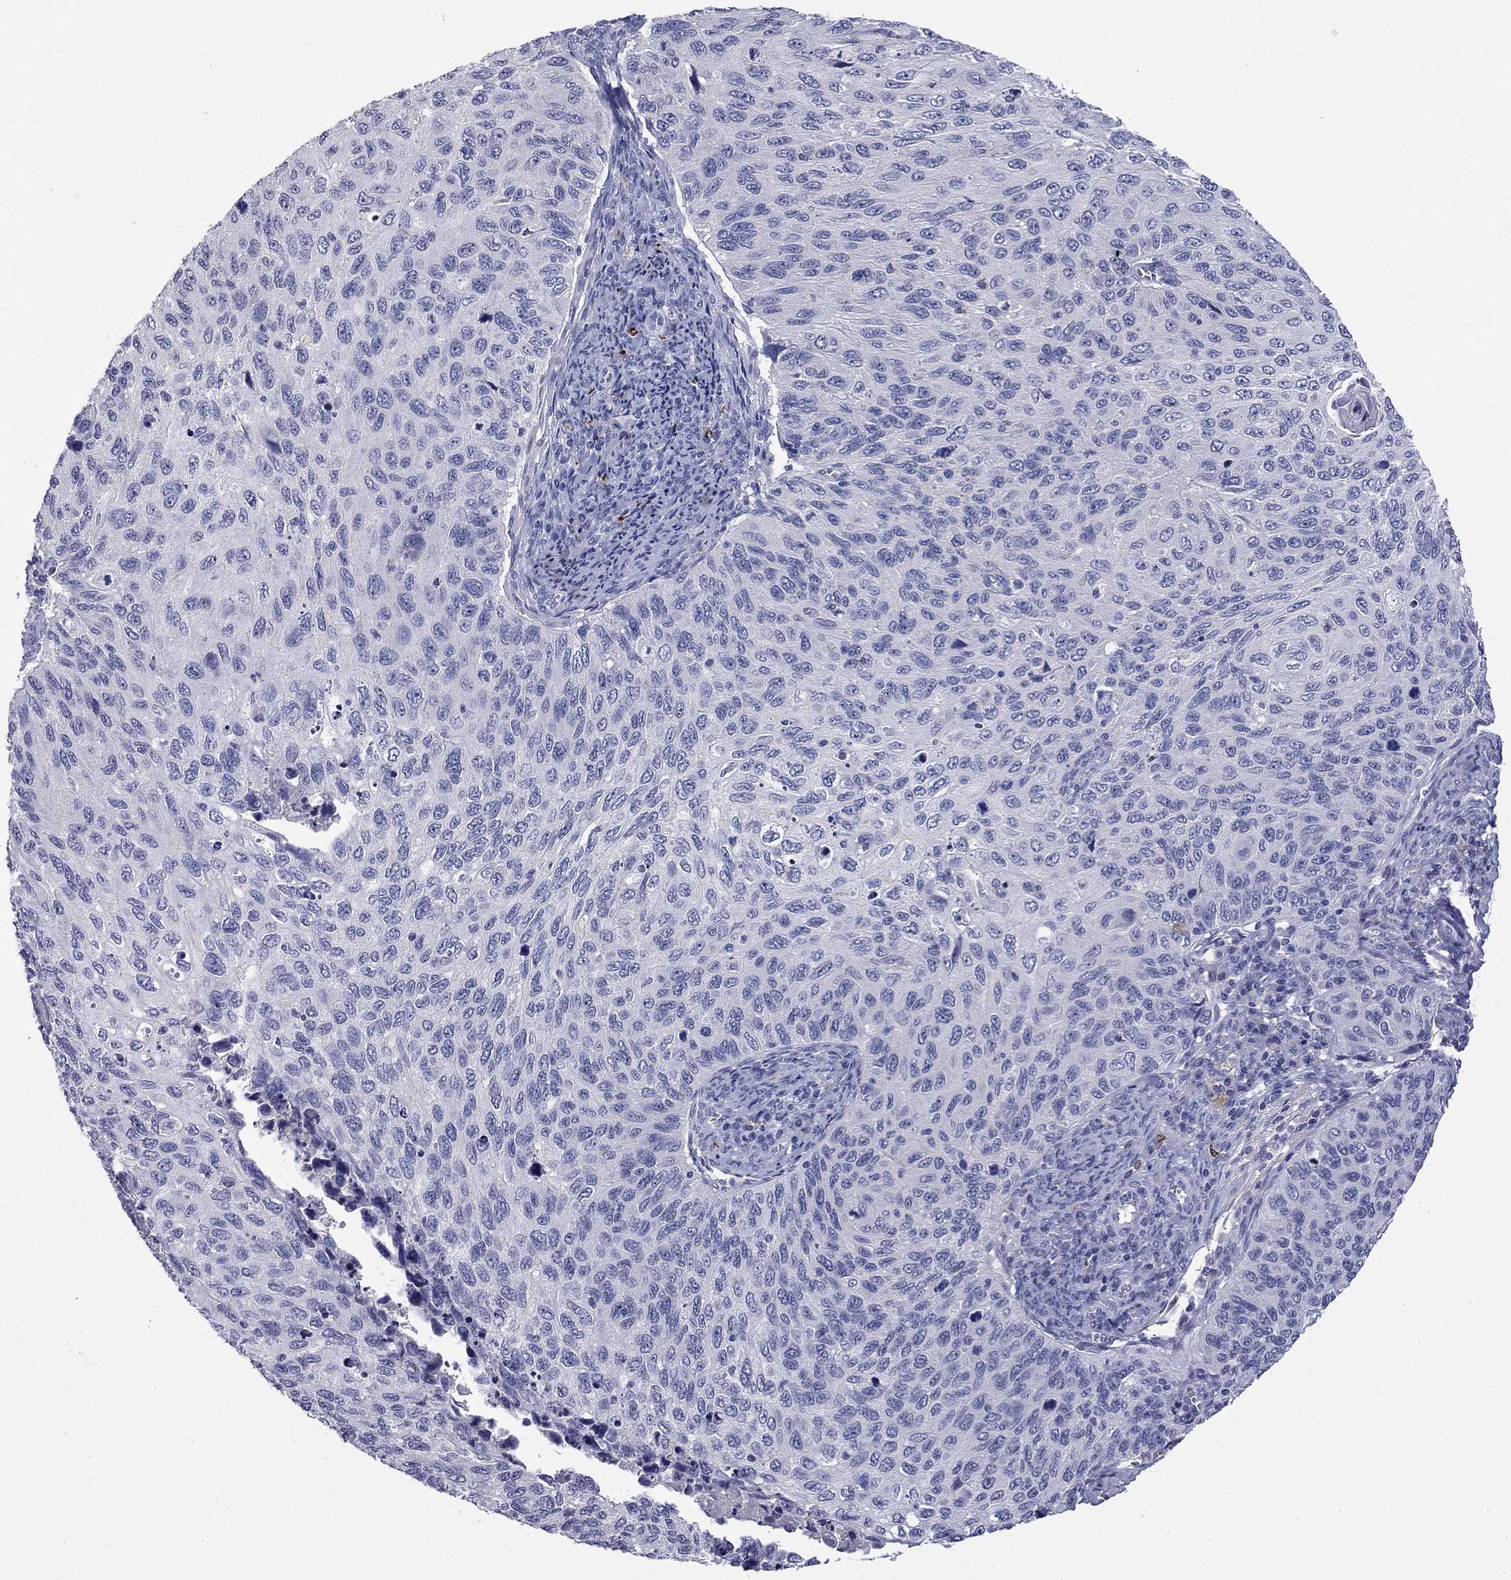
{"staining": {"intensity": "negative", "quantity": "none", "location": "none"}, "tissue": "cervical cancer", "cell_type": "Tumor cells", "image_type": "cancer", "snomed": [{"axis": "morphology", "description": "Squamous cell carcinoma, NOS"}, {"axis": "topography", "description": "Cervix"}], "caption": "Immunohistochemistry photomicrograph of neoplastic tissue: cervical squamous cell carcinoma stained with DAB reveals no significant protein positivity in tumor cells.", "gene": "CFAP119", "patient": {"sex": "female", "age": 70}}